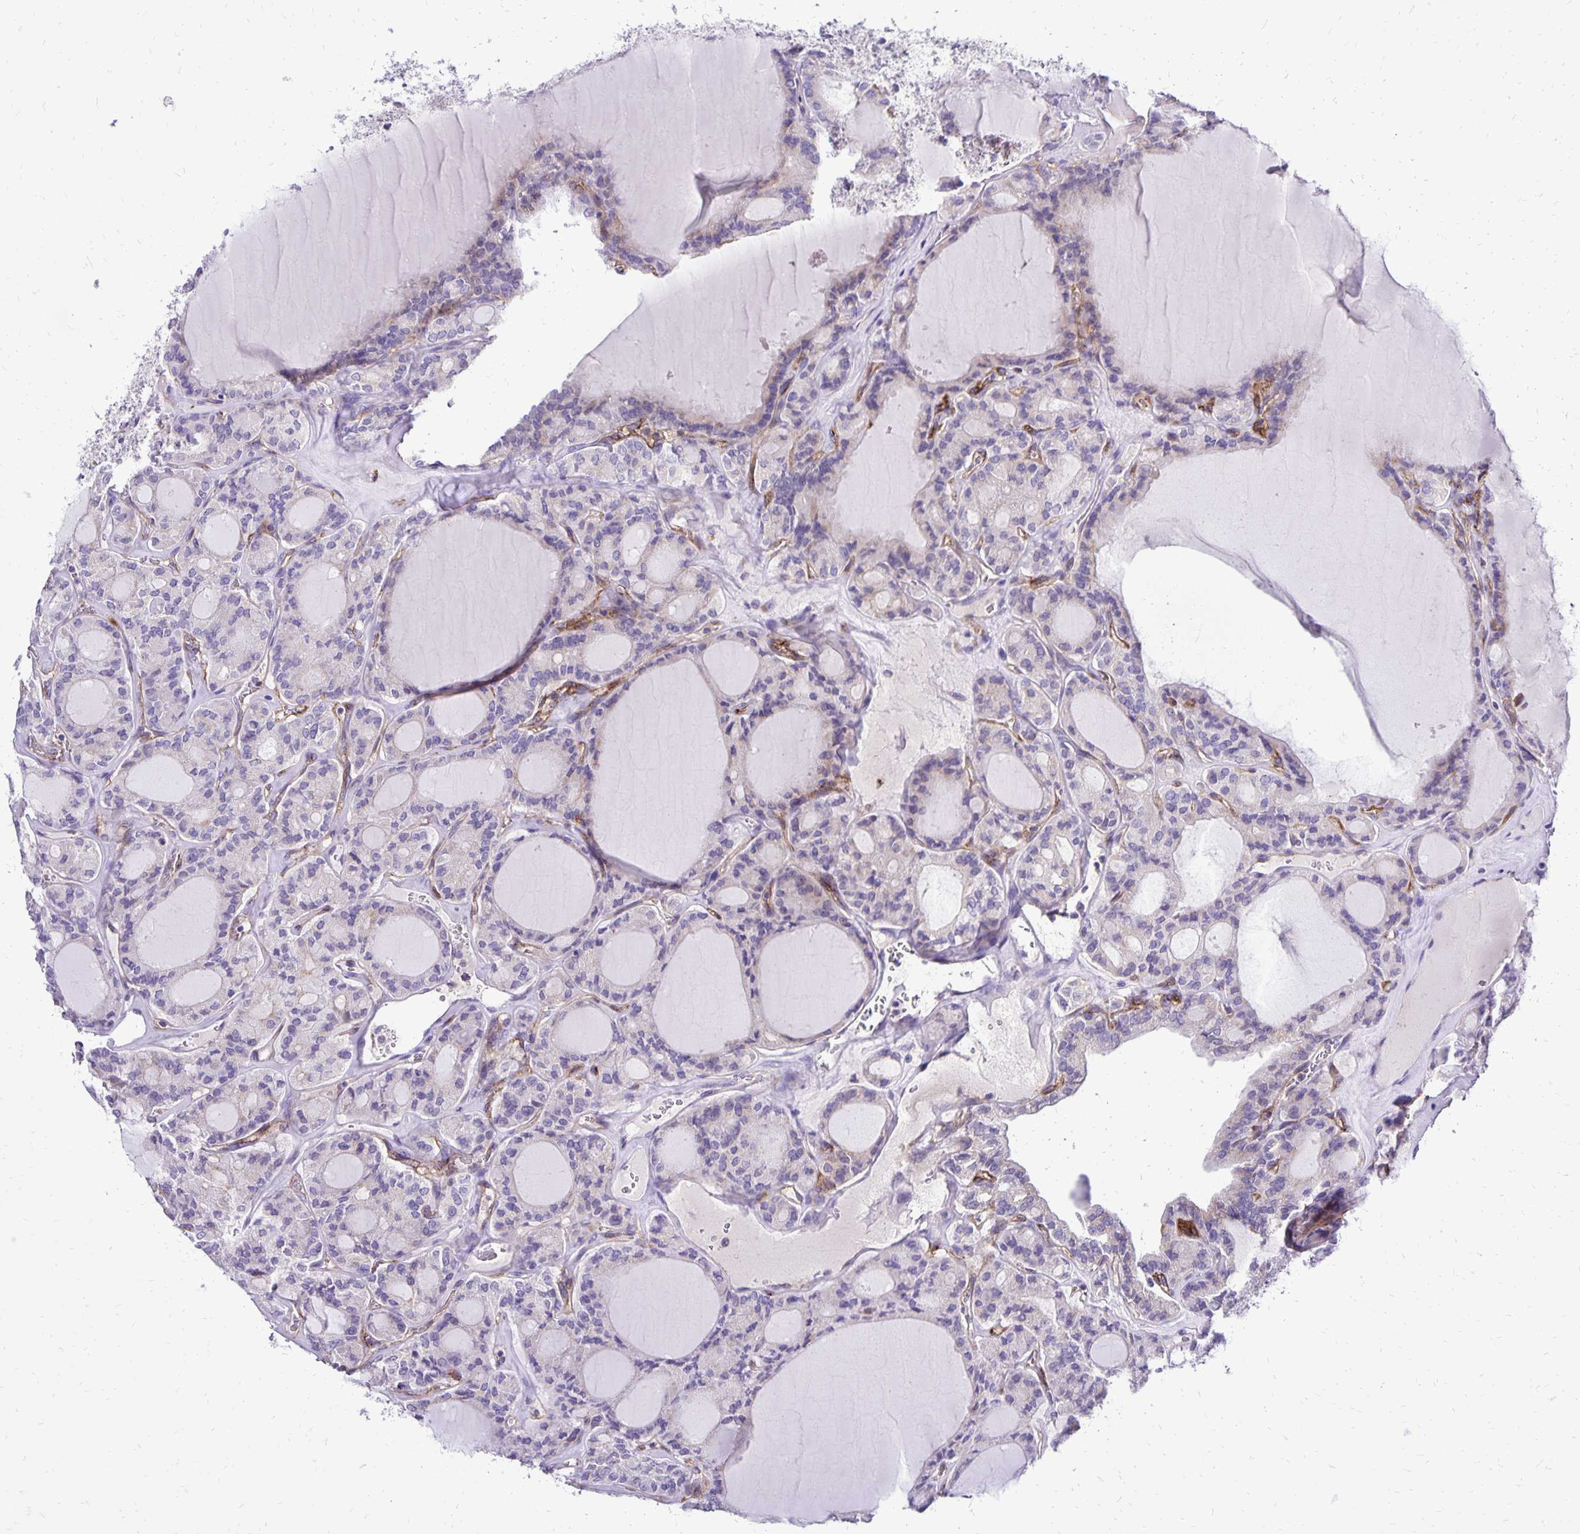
{"staining": {"intensity": "negative", "quantity": "none", "location": "none"}, "tissue": "thyroid cancer", "cell_type": "Tumor cells", "image_type": "cancer", "snomed": [{"axis": "morphology", "description": "Papillary adenocarcinoma, NOS"}, {"axis": "topography", "description": "Thyroid gland"}], "caption": "A high-resolution histopathology image shows immunohistochemistry (IHC) staining of thyroid papillary adenocarcinoma, which shows no significant positivity in tumor cells.", "gene": "EIF5A", "patient": {"sex": "male", "age": 87}}